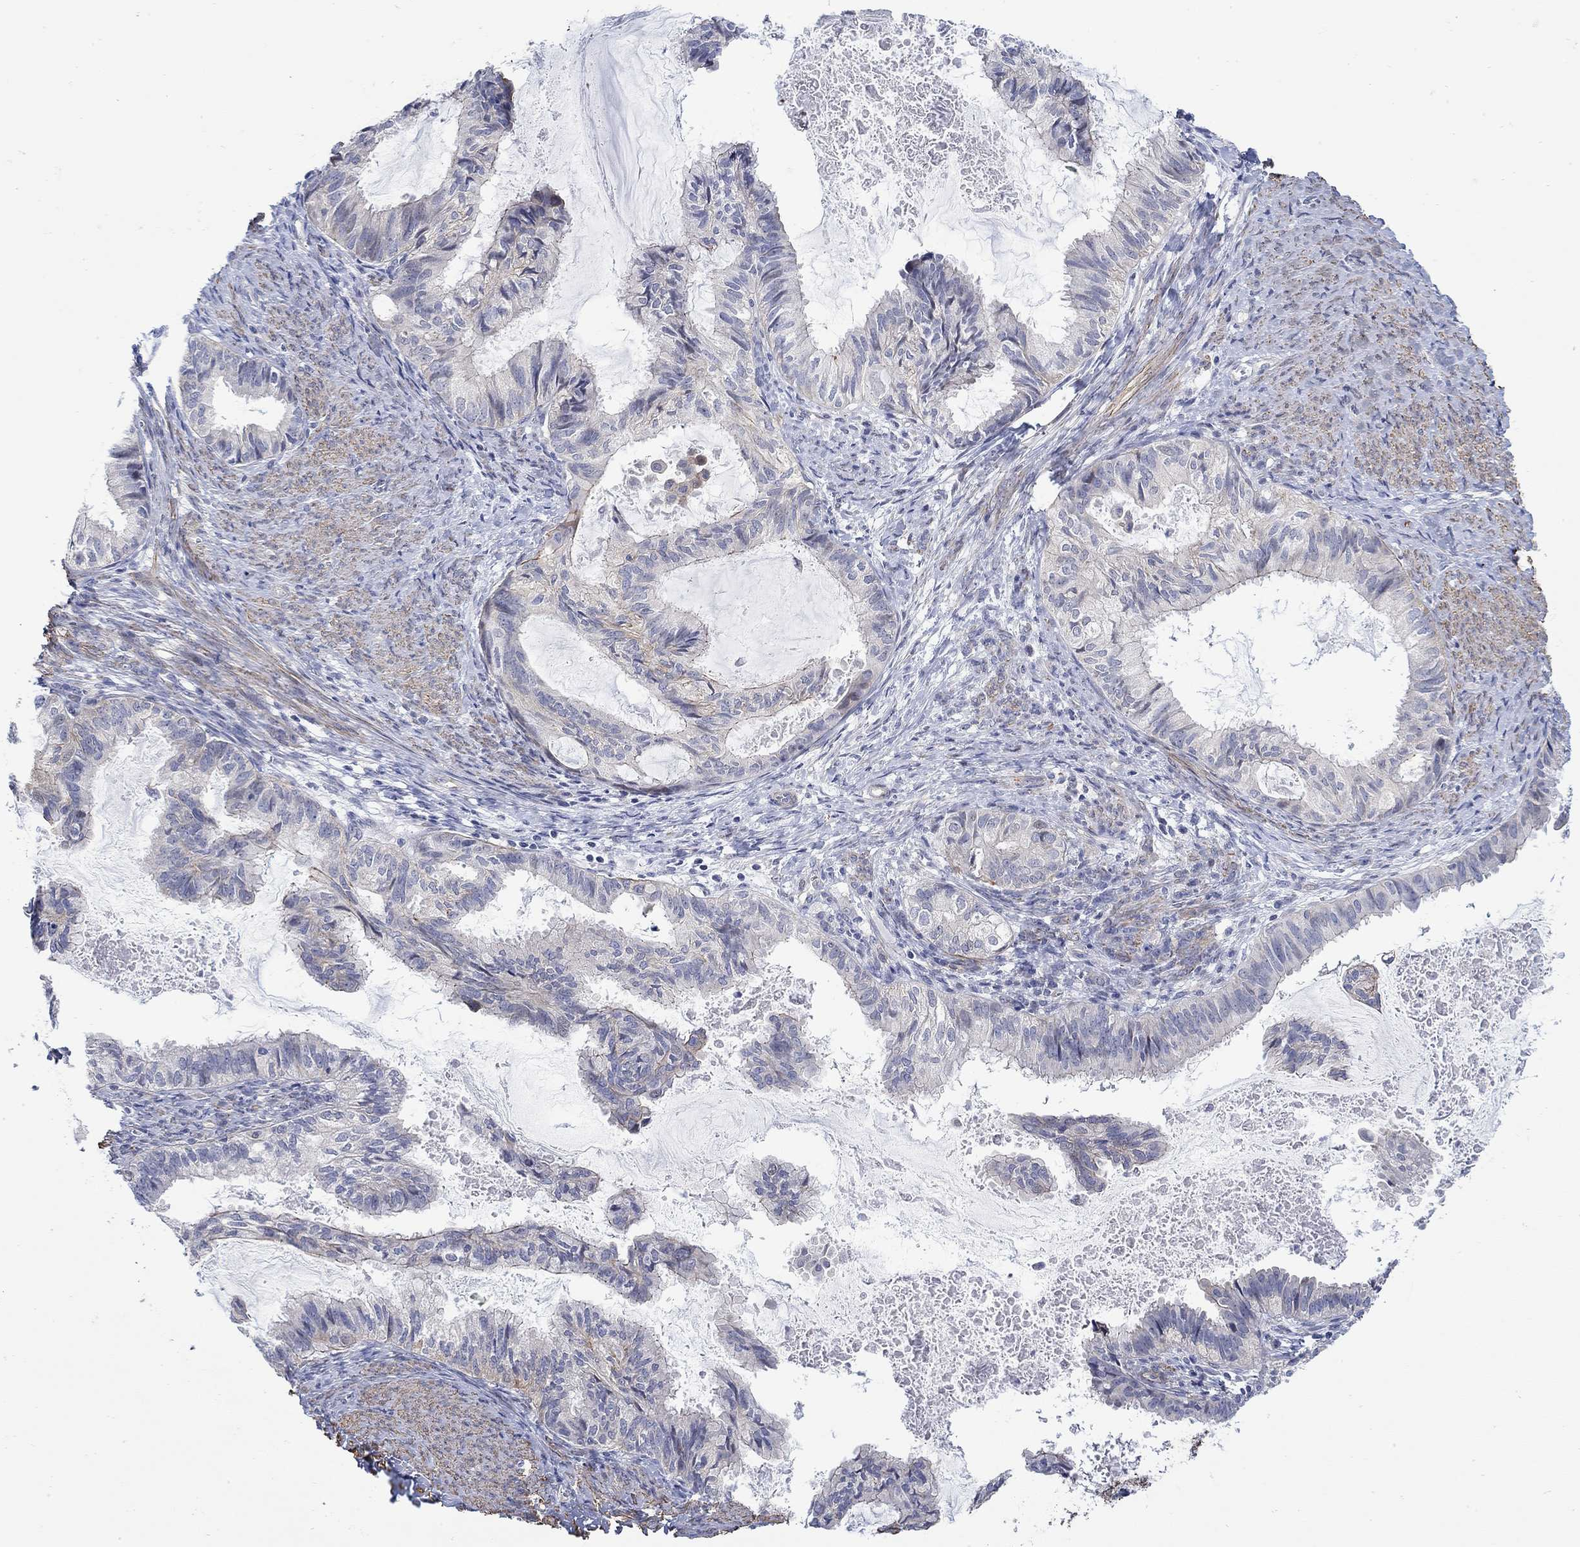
{"staining": {"intensity": "weak", "quantity": "<25%", "location": "cytoplasmic/membranous"}, "tissue": "endometrial cancer", "cell_type": "Tumor cells", "image_type": "cancer", "snomed": [{"axis": "morphology", "description": "Adenocarcinoma, NOS"}, {"axis": "topography", "description": "Endometrium"}], "caption": "Tumor cells are negative for protein expression in human endometrial cancer.", "gene": "SCN7A", "patient": {"sex": "female", "age": 86}}